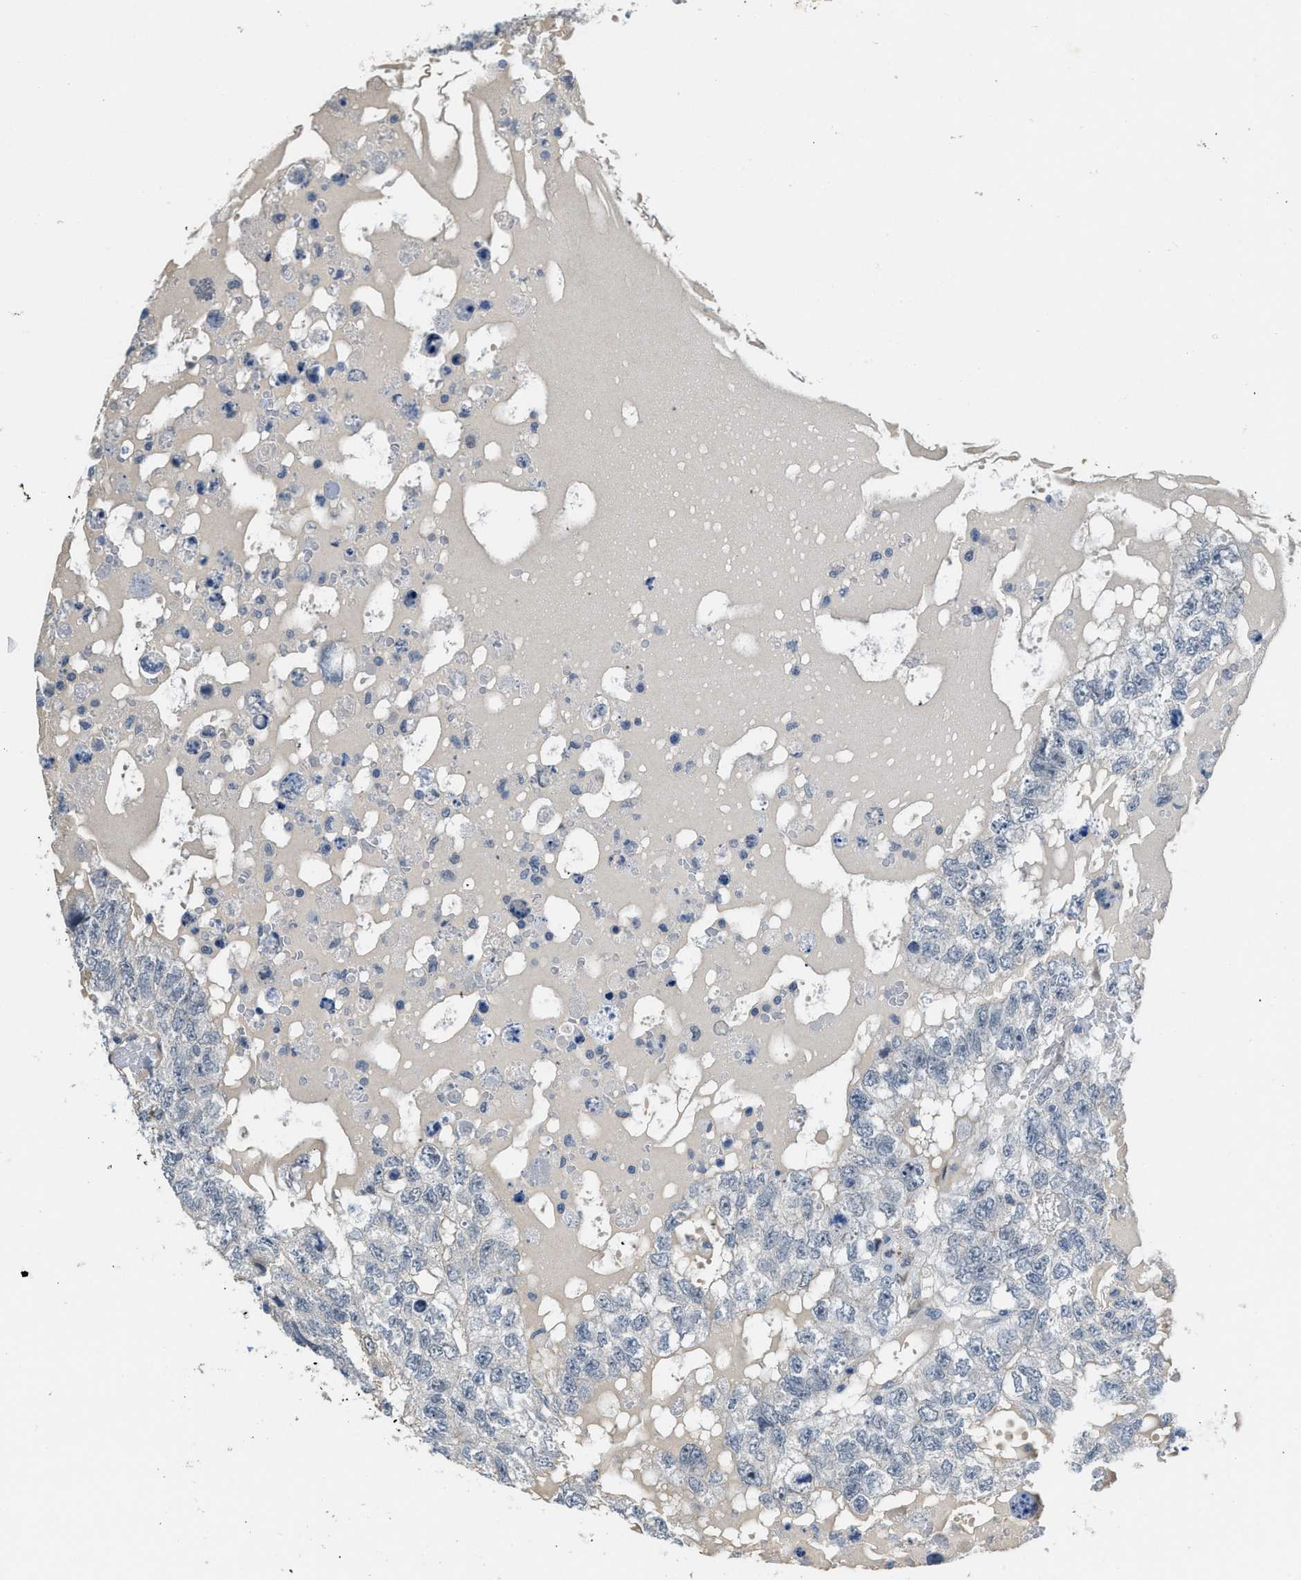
{"staining": {"intensity": "negative", "quantity": "none", "location": "none"}, "tissue": "testis cancer", "cell_type": "Tumor cells", "image_type": "cancer", "snomed": [{"axis": "morphology", "description": "Carcinoma, Embryonal, NOS"}, {"axis": "topography", "description": "Testis"}], "caption": "A histopathology image of human embryonal carcinoma (testis) is negative for staining in tumor cells.", "gene": "TMEM154", "patient": {"sex": "male", "age": 36}}